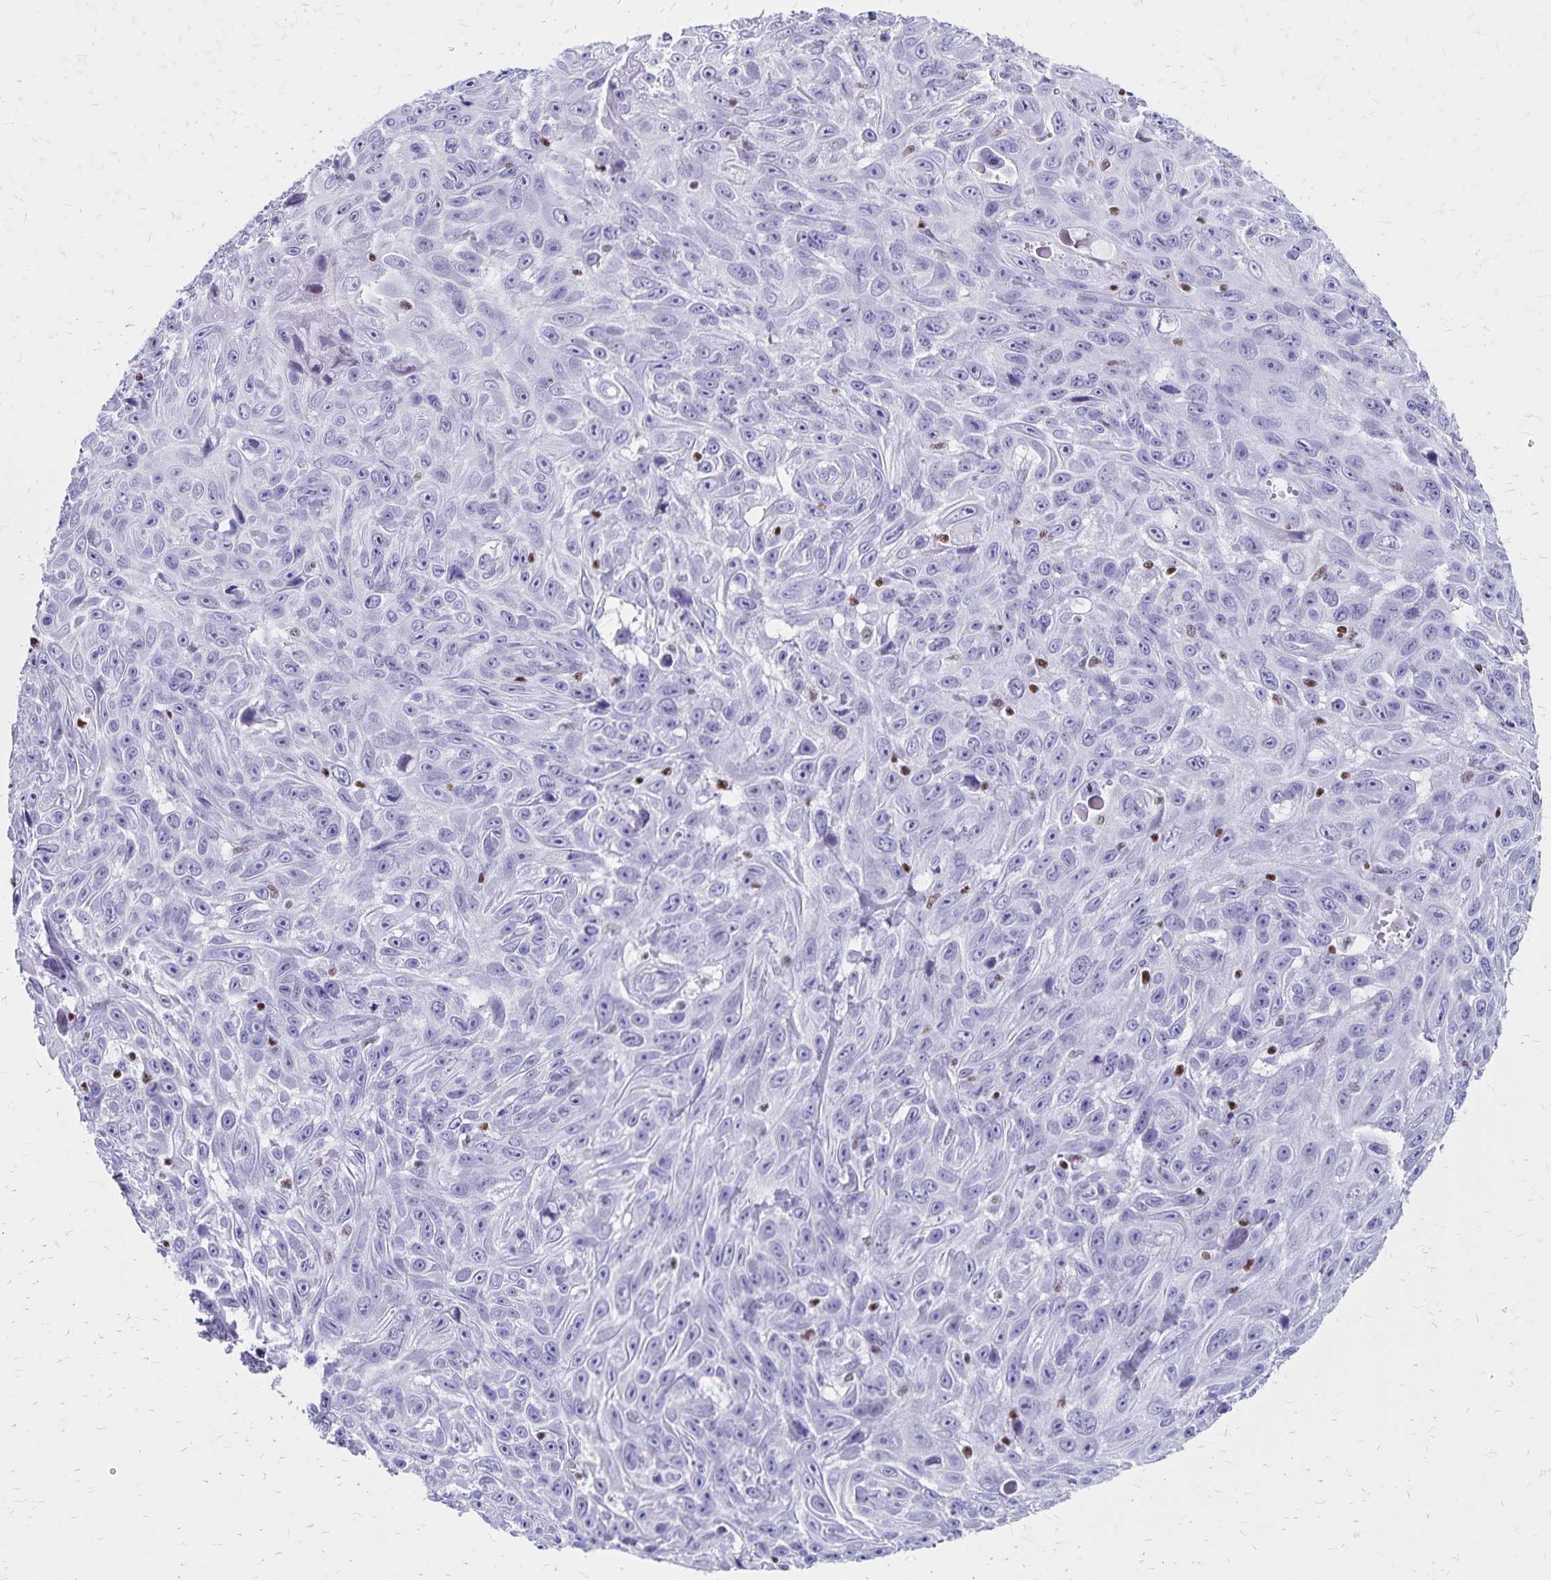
{"staining": {"intensity": "negative", "quantity": "none", "location": "none"}, "tissue": "skin cancer", "cell_type": "Tumor cells", "image_type": "cancer", "snomed": [{"axis": "morphology", "description": "Squamous cell carcinoma, NOS"}, {"axis": "topography", "description": "Skin"}], "caption": "This is an IHC micrograph of skin squamous cell carcinoma. There is no expression in tumor cells.", "gene": "IKZF1", "patient": {"sex": "male", "age": 82}}